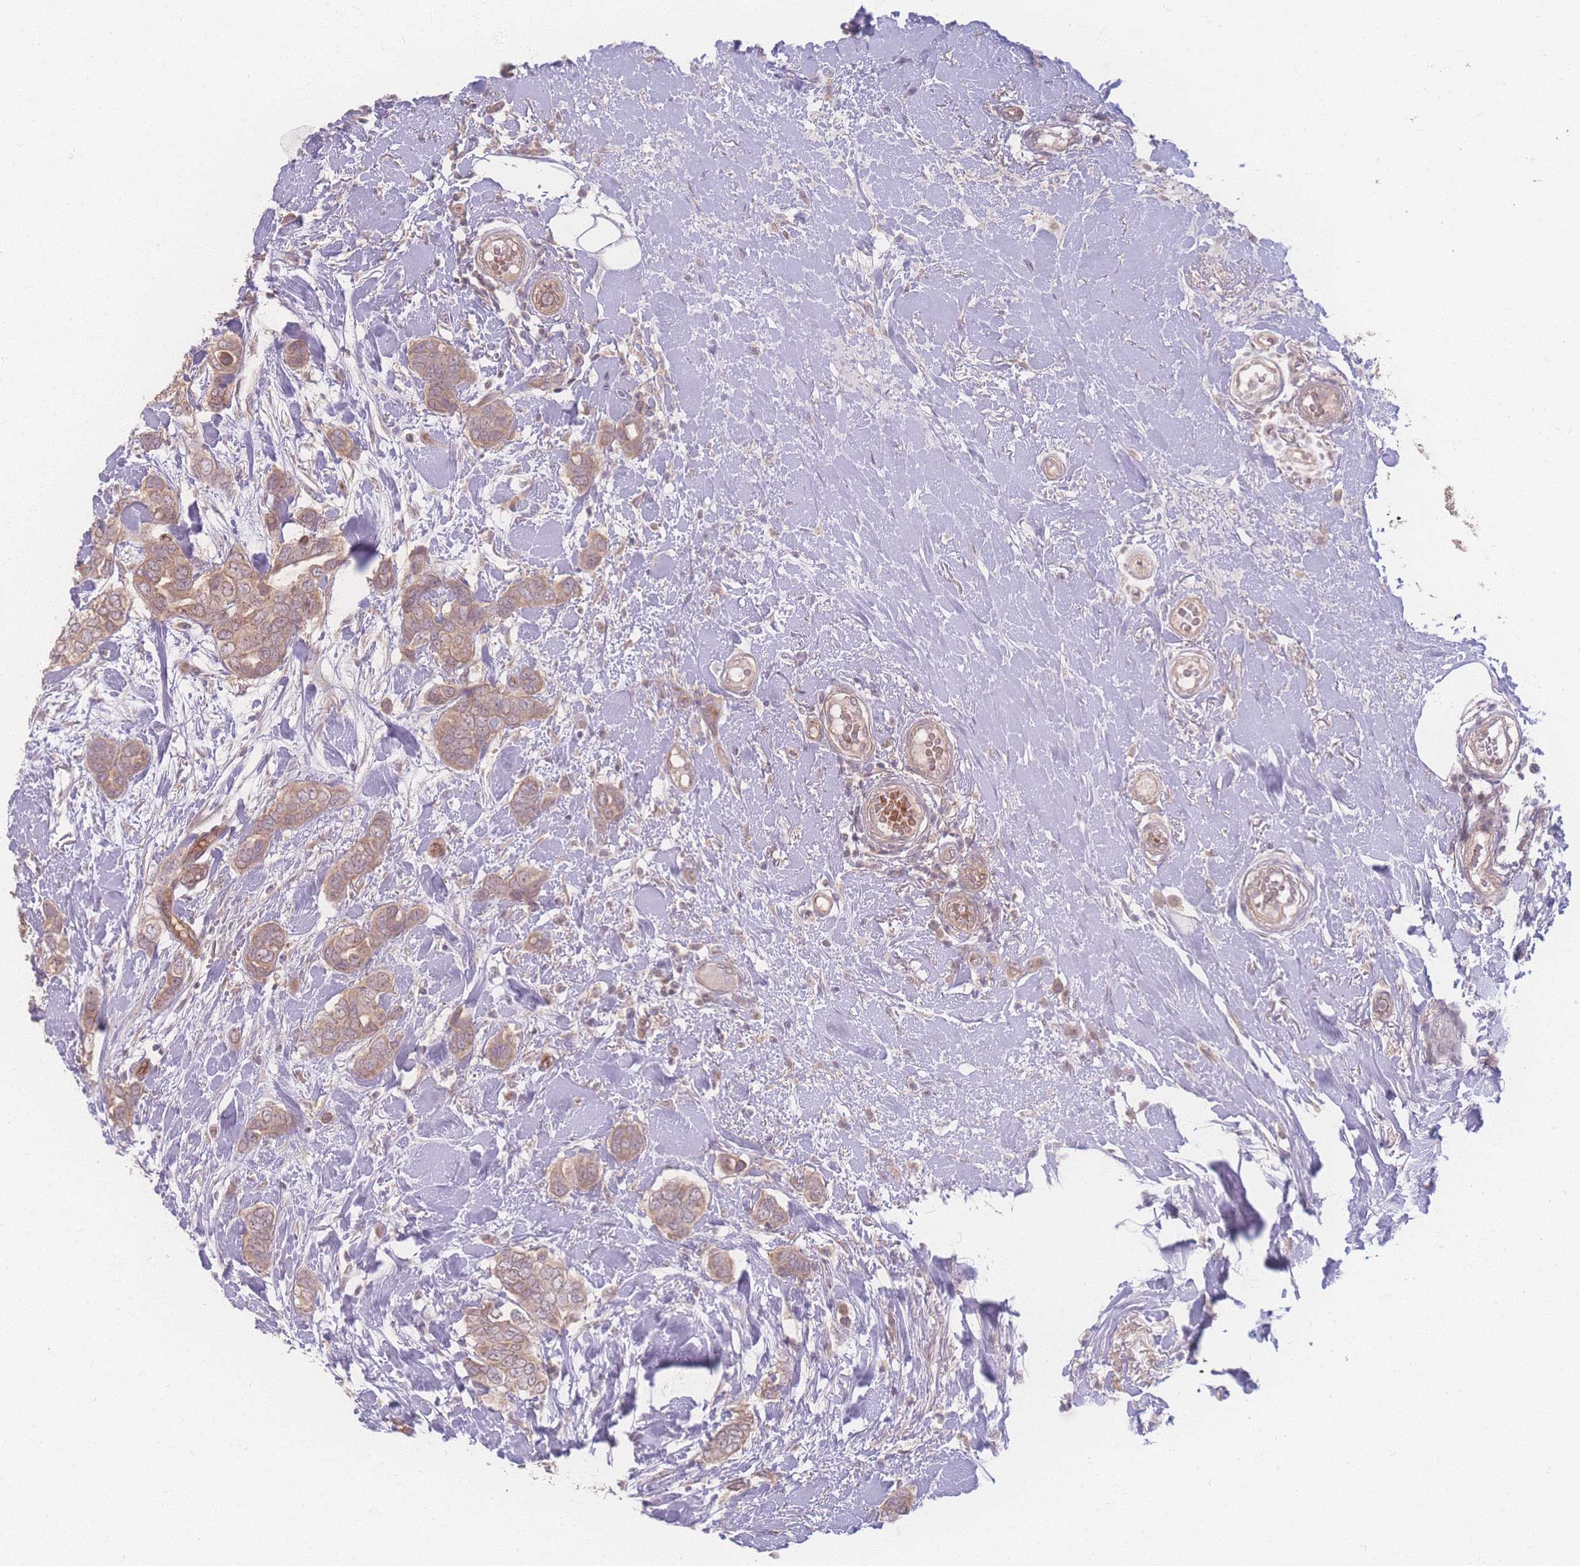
{"staining": {"intensity": "weak", "quantity": ">75%", "location": "cytoplasmic/membranous"}, "tissue": "breast cancer", "cell_type": "Tumor cells", "image_type": "cancer", "snomed": [{"axis": "morphology", "description": "Lobular carcinoma"}, {"axis": "topography", "description": "Breast"}], "caption": "Lobular carcinoma (breast) tissue reveals weak cytoplasmic/membranous positivity in about >75% of tumor cells", "gene": "INSR", "patient": {"sex": "female", "age": 51}}